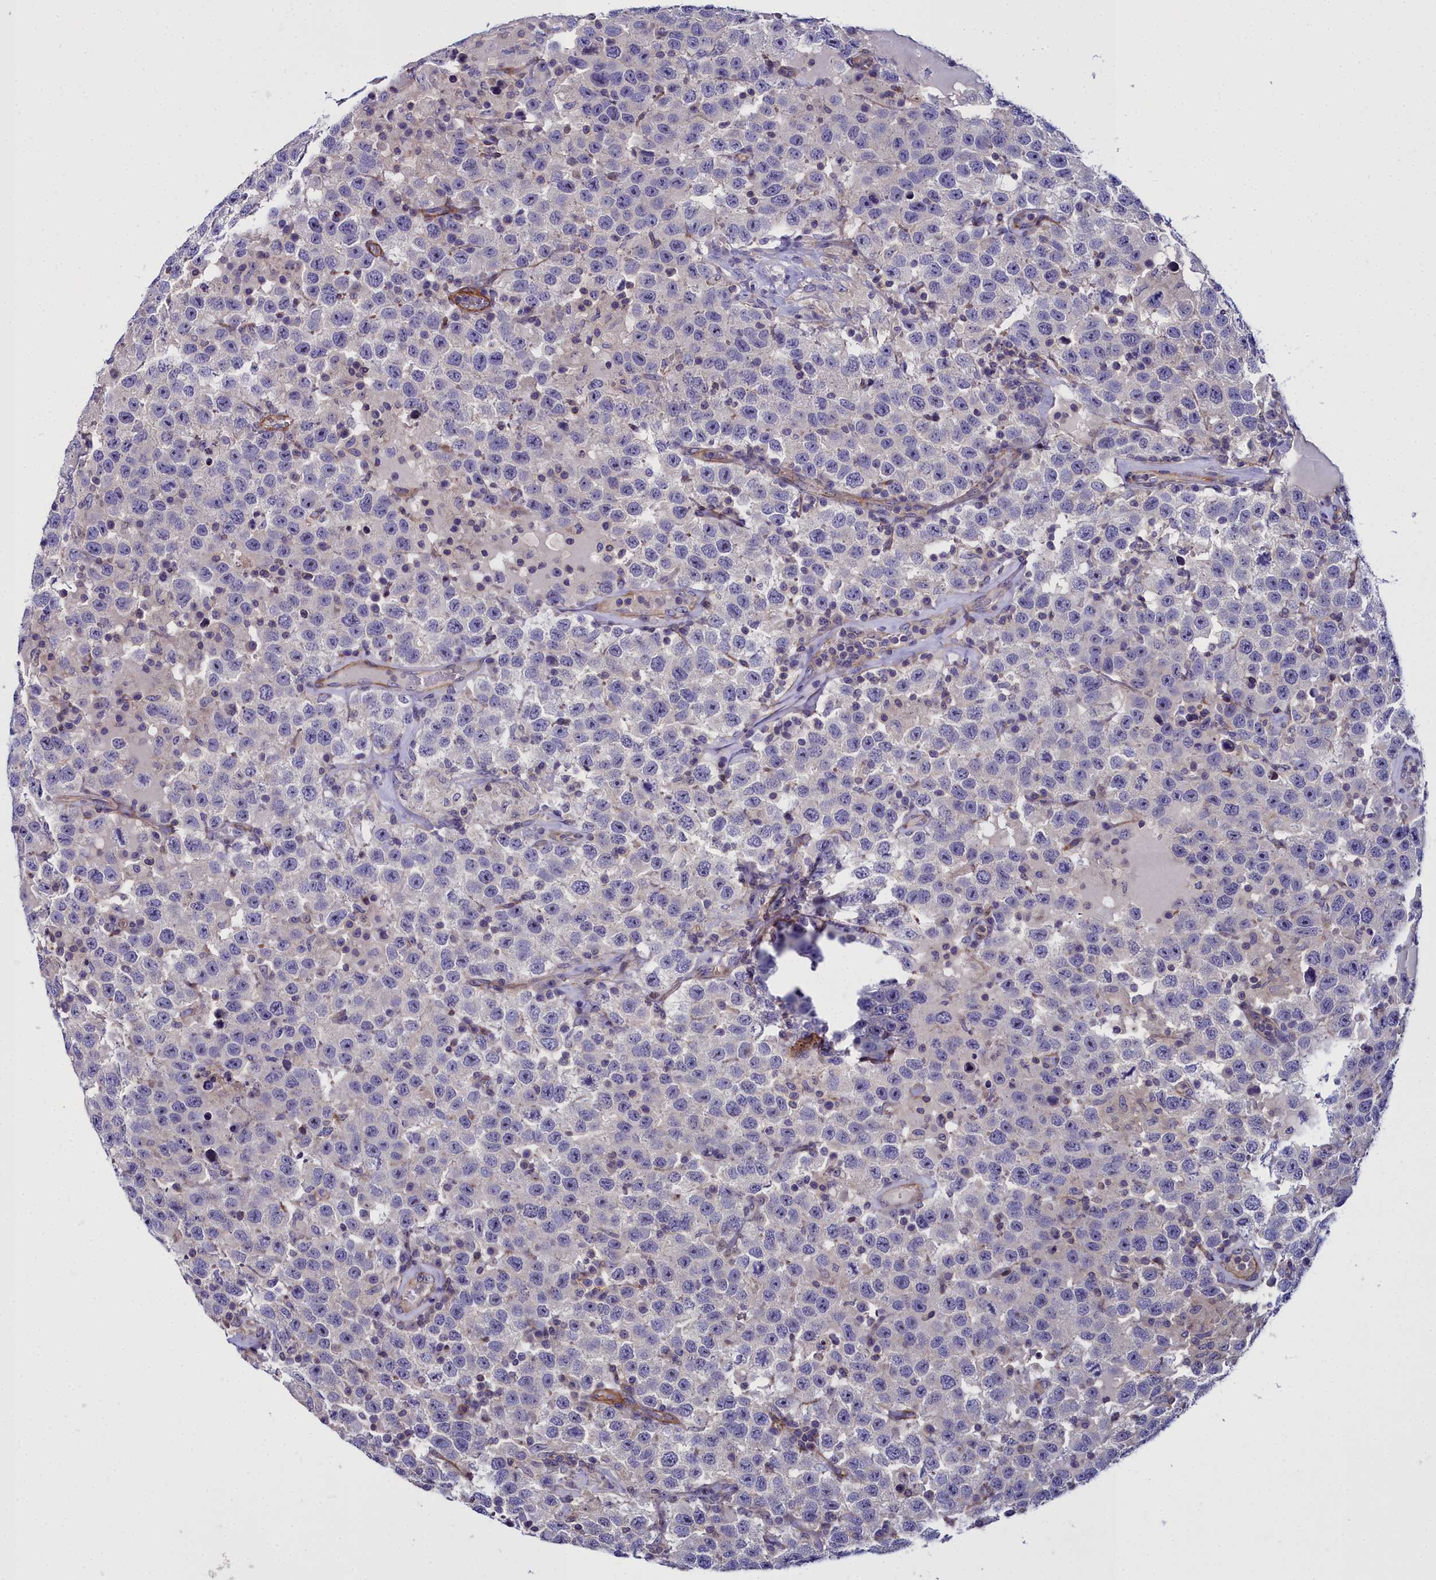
{"staining": {"intensity": "negative", "quantity": "none", "location": "none"}, "tissue": "testis cancer", "cell_type": "Tumor cells", "image_type": "cancer", "snomed": [{"axis": "morphology", "description": "Seminoma, NOS"}, {"axis": "topography", "description": "Testis"}], "caption": "Immunohistochemistry of human testis seminoma displays no staining in tumor cells.", "gene": "FADS3", "patient": {"sex": "male", "age": 41}}